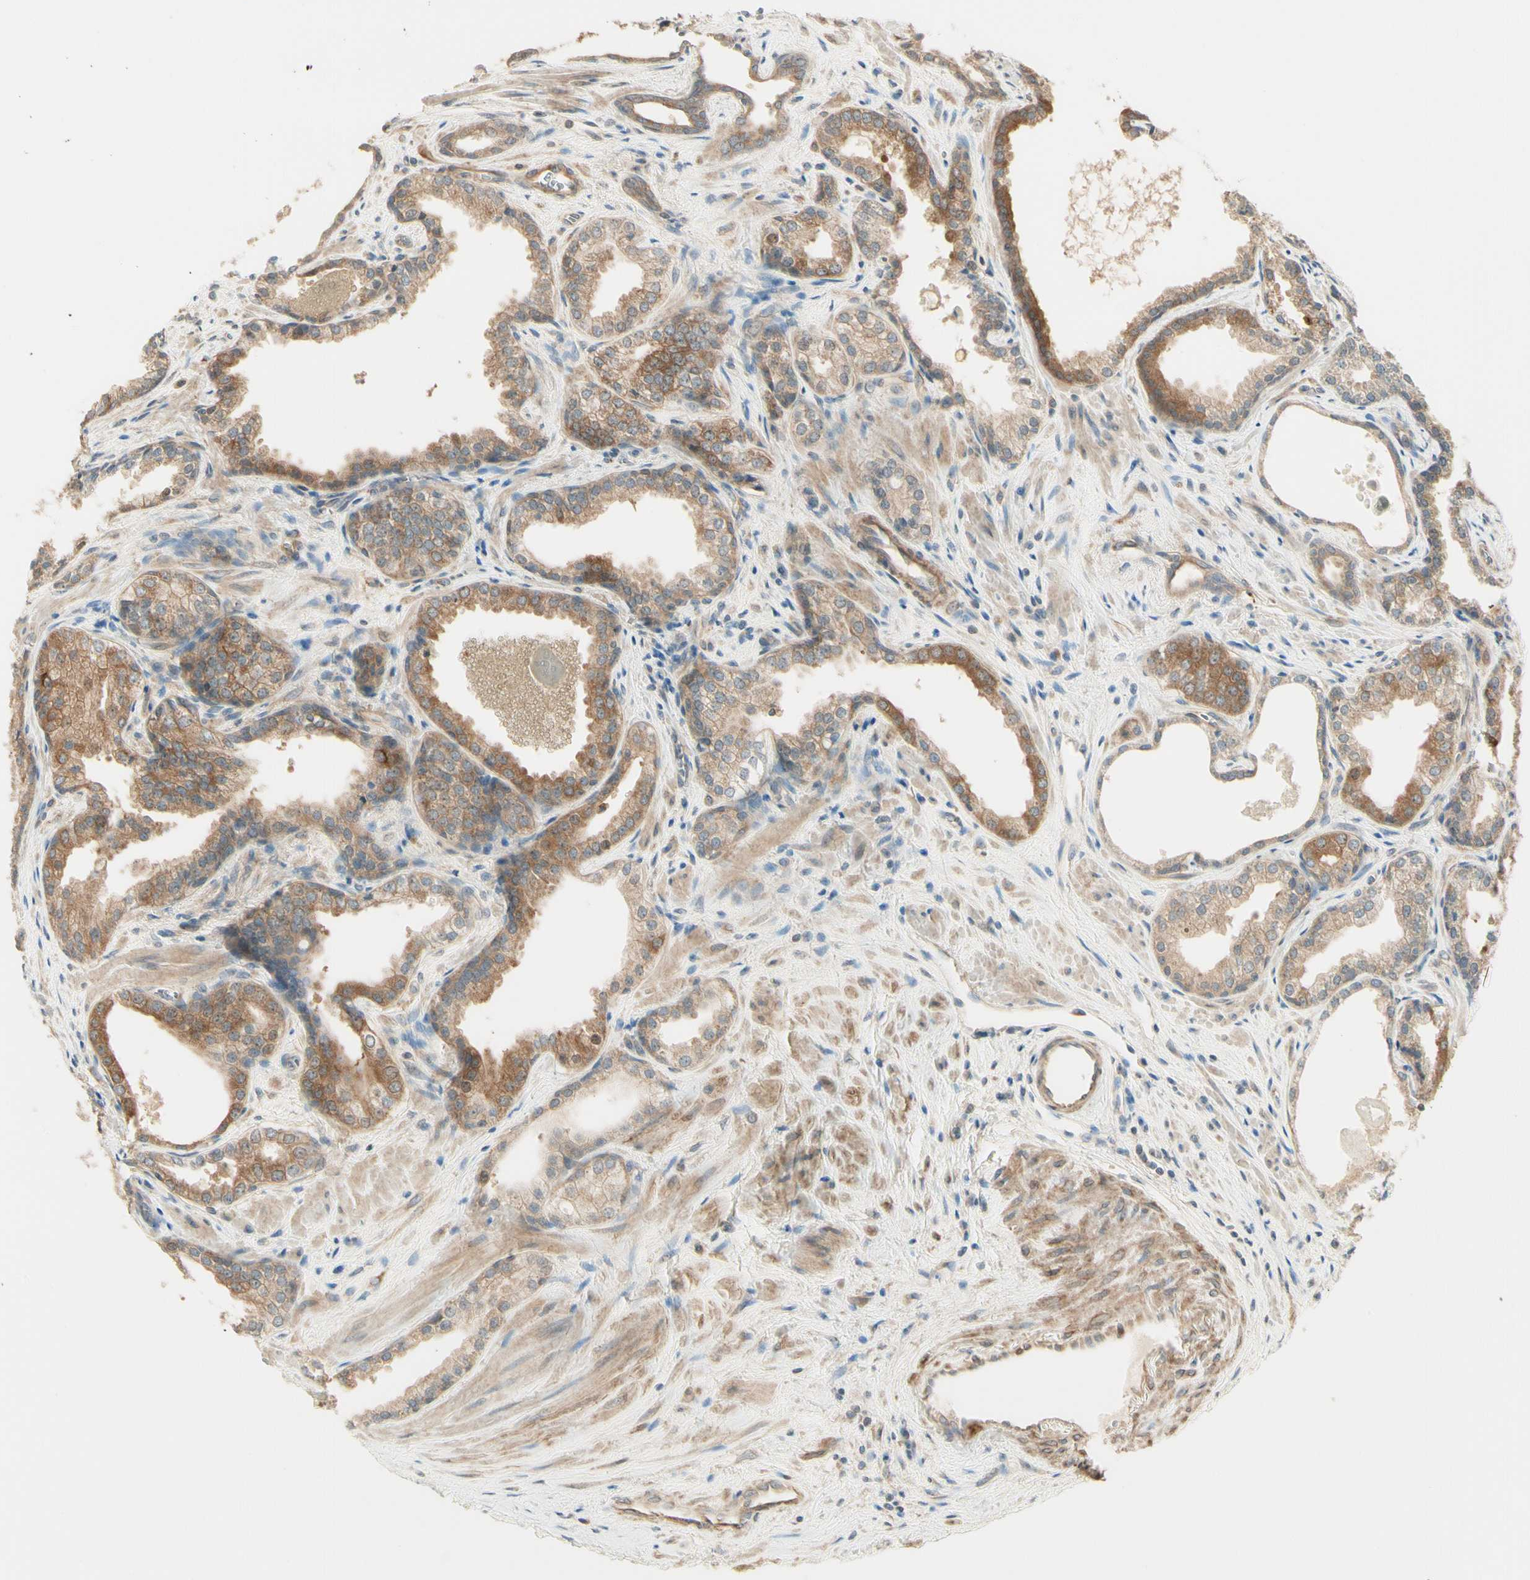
{"staining": {"intensity": "moderate", "quantity": ">75%", "location": "cytoplasmic/membranous"}, "tissue": "prostate cancer", "cell_type": "Tumor cells", "image_type": "cancer", "snomed": [{"axis": "morphology", "description": "Adenocarcinoma, Low grade"}, {"axis": "topography", "description": "Prostate"}], "caption": "Low-grade adenocarcinoma (prostate) tissue reveals moderate cytoplasmic/membranous expression in about >75% of tumor cells", "gene": "IRAG1", "patient": {"sex": "male", "age": 60}}